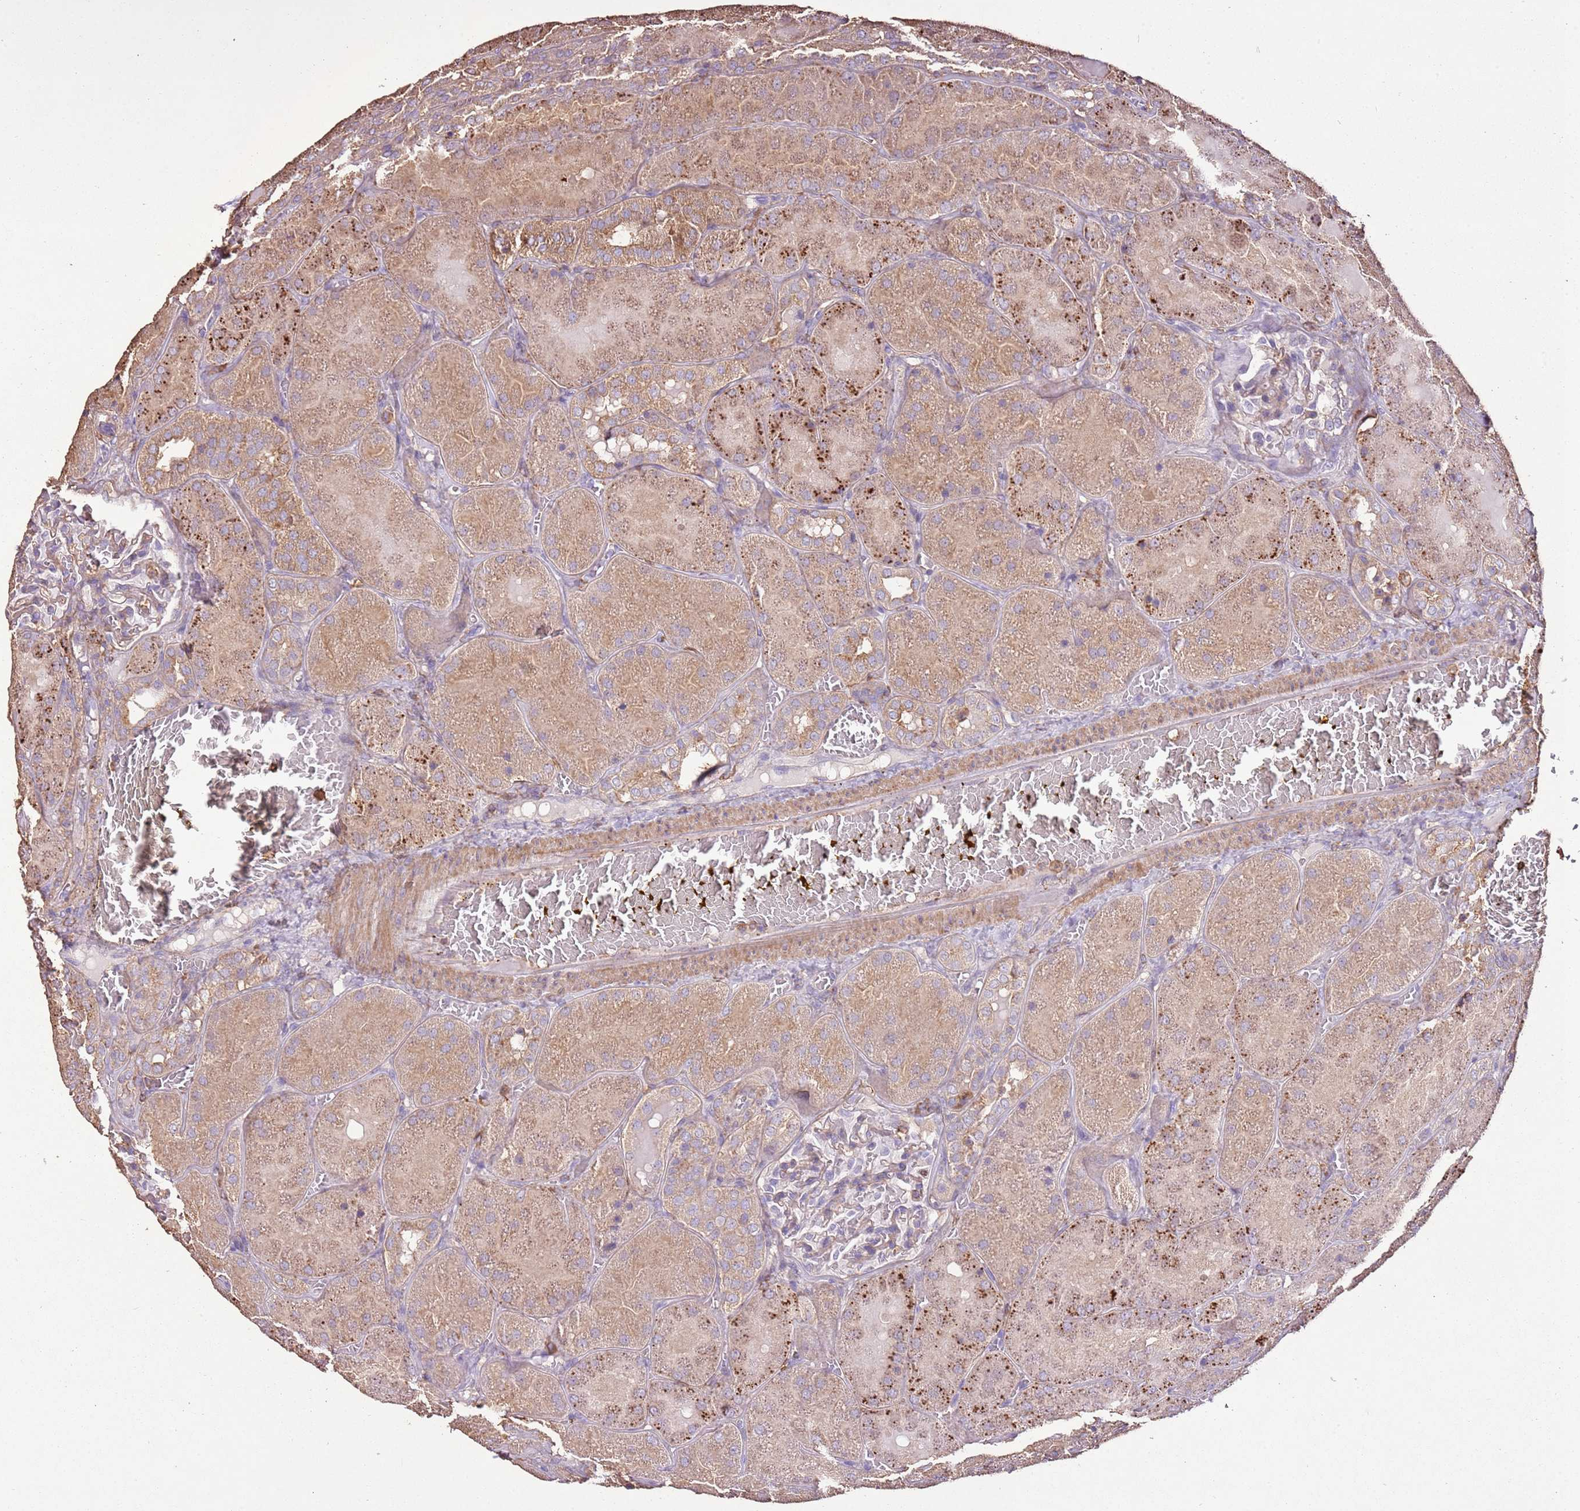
{"staining": {"intensity": "weak", "quantity": "<25%", "location": "cytoplasmic/membranous"}, "tissue": "kidney", "cell_type": "Cells in glomeruli", "image_type": "normal", "snomed": [{"axis": "morphology", "description": "Normal tissue, NOS"}, {"axis": "topography", "description": "Kidney"}], "caption": "A high-resolution photomicrograph shows IHC staining of benign kidney, which shows no significant staining in cells in glomeruli. (DAB IHC with hematoxylin counter stain).", "gene": "ARL10", "patient": {"sex": "male", "age": 28}}